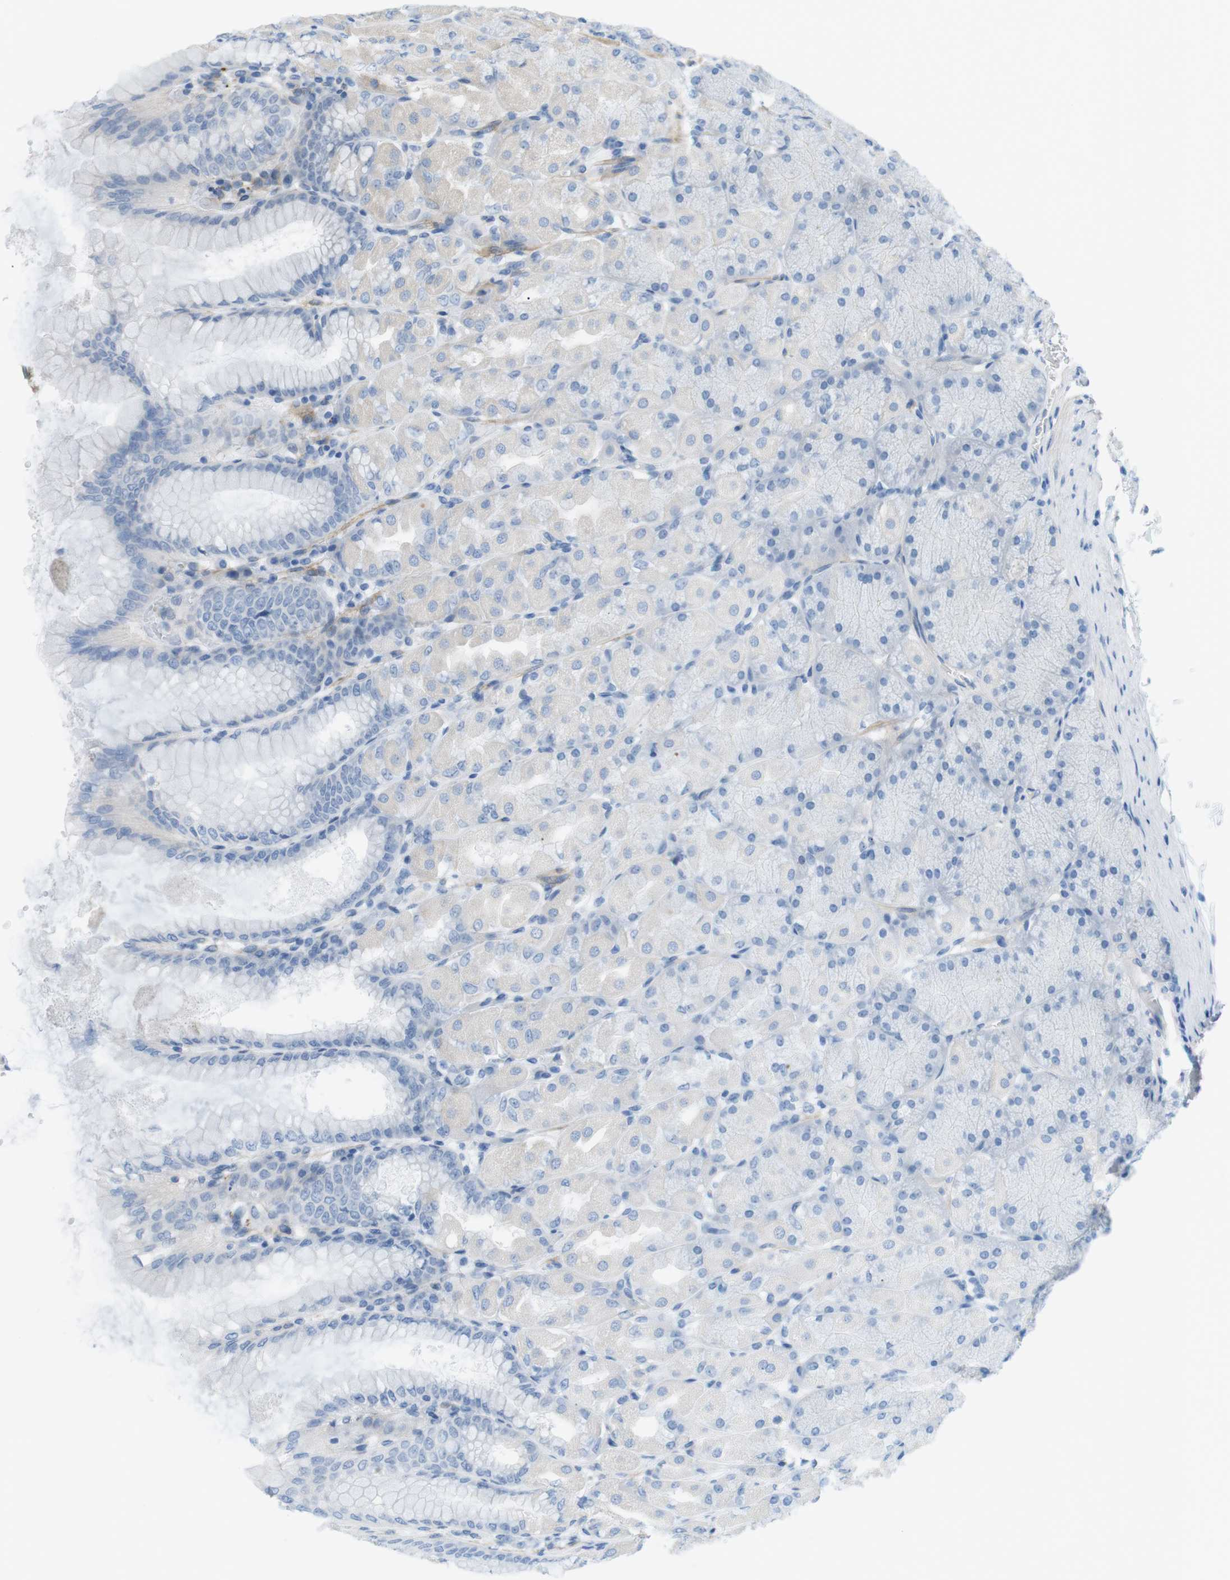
{"staining": {"intensity": "negative", "quantity": "none", "location": "none"}, "tissue": "stomach", "cell_type": "Glandular cells", "image_type": "normal", "snomed": [{"axis": "morphology", "description": "Normal tissue, NOS"}, {"axis": "topography", "description": "Stomach, upper"}], "caption": "Immunohistochemistry micrograph of unremarkable human stomach stained for a protein (brown), which shows no positivity in glandular cells. Brightfield microscopy of IHC stained with DAB (3,3'-diaminobenzidine) (brown) and hematoxylin (blue), captured at high magnification.", "gene": "KANK2", "patient": {"sex": "female", "age": 56}}